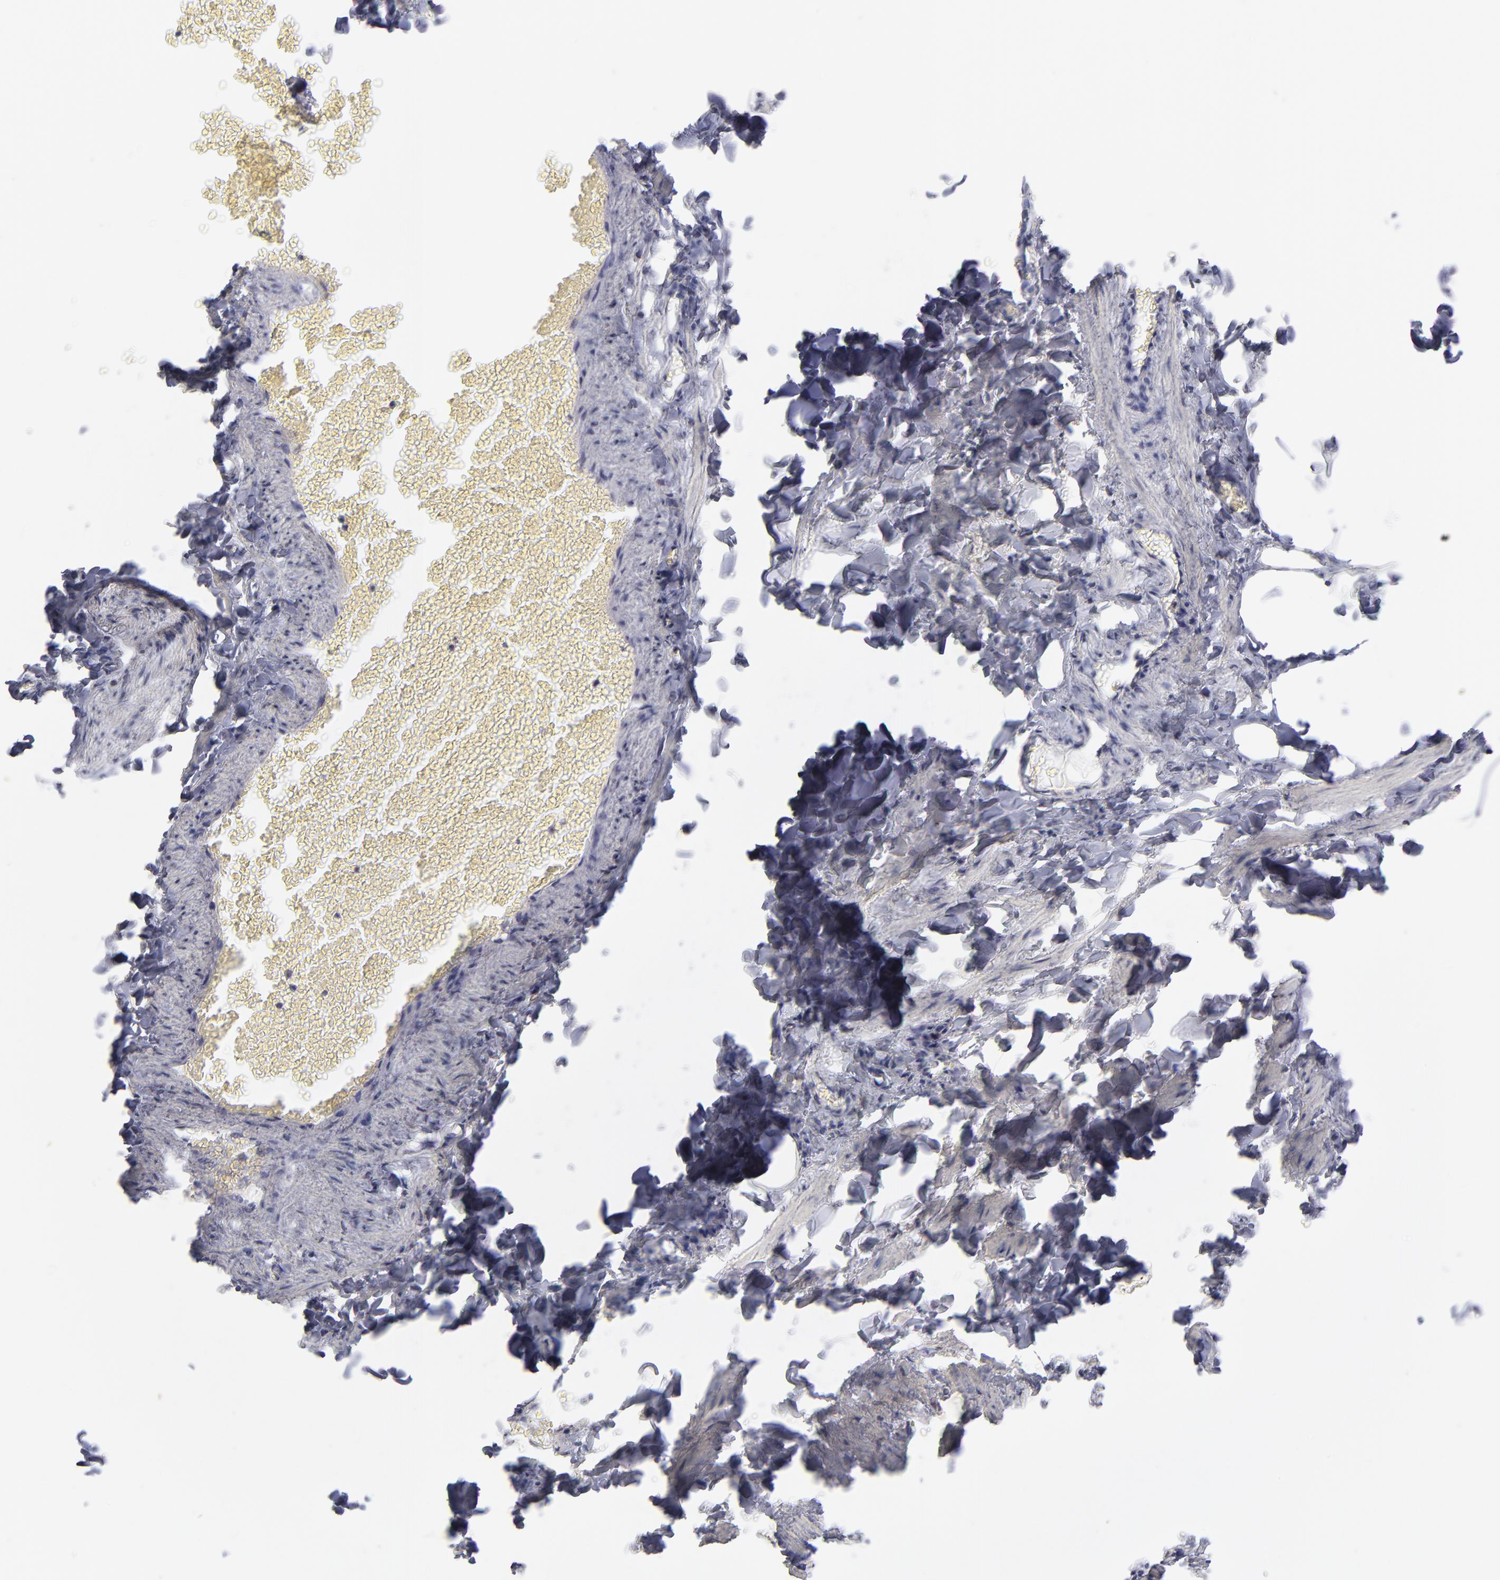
{"staining": {"intensity": "negative", "quantity": "none", "location": "none"}, "tissue": "adipose tissue", "cell_type": "Adipocytes", "image_type": "normal", "snomed": [{"axis": "morphology", "description": "Normal tissue, NOS"}, {"axis": "topography", "description": "Vascular tissue"}], "caption": "High magnification brightfield microscopy of benign adipose tissue stained with DAB (brown) and counterstained with hematoxylin (blue): adipocytes show no significant positivity.", "gene": "MAPRE1", "patient": {"sex": "male", "age": 41}}